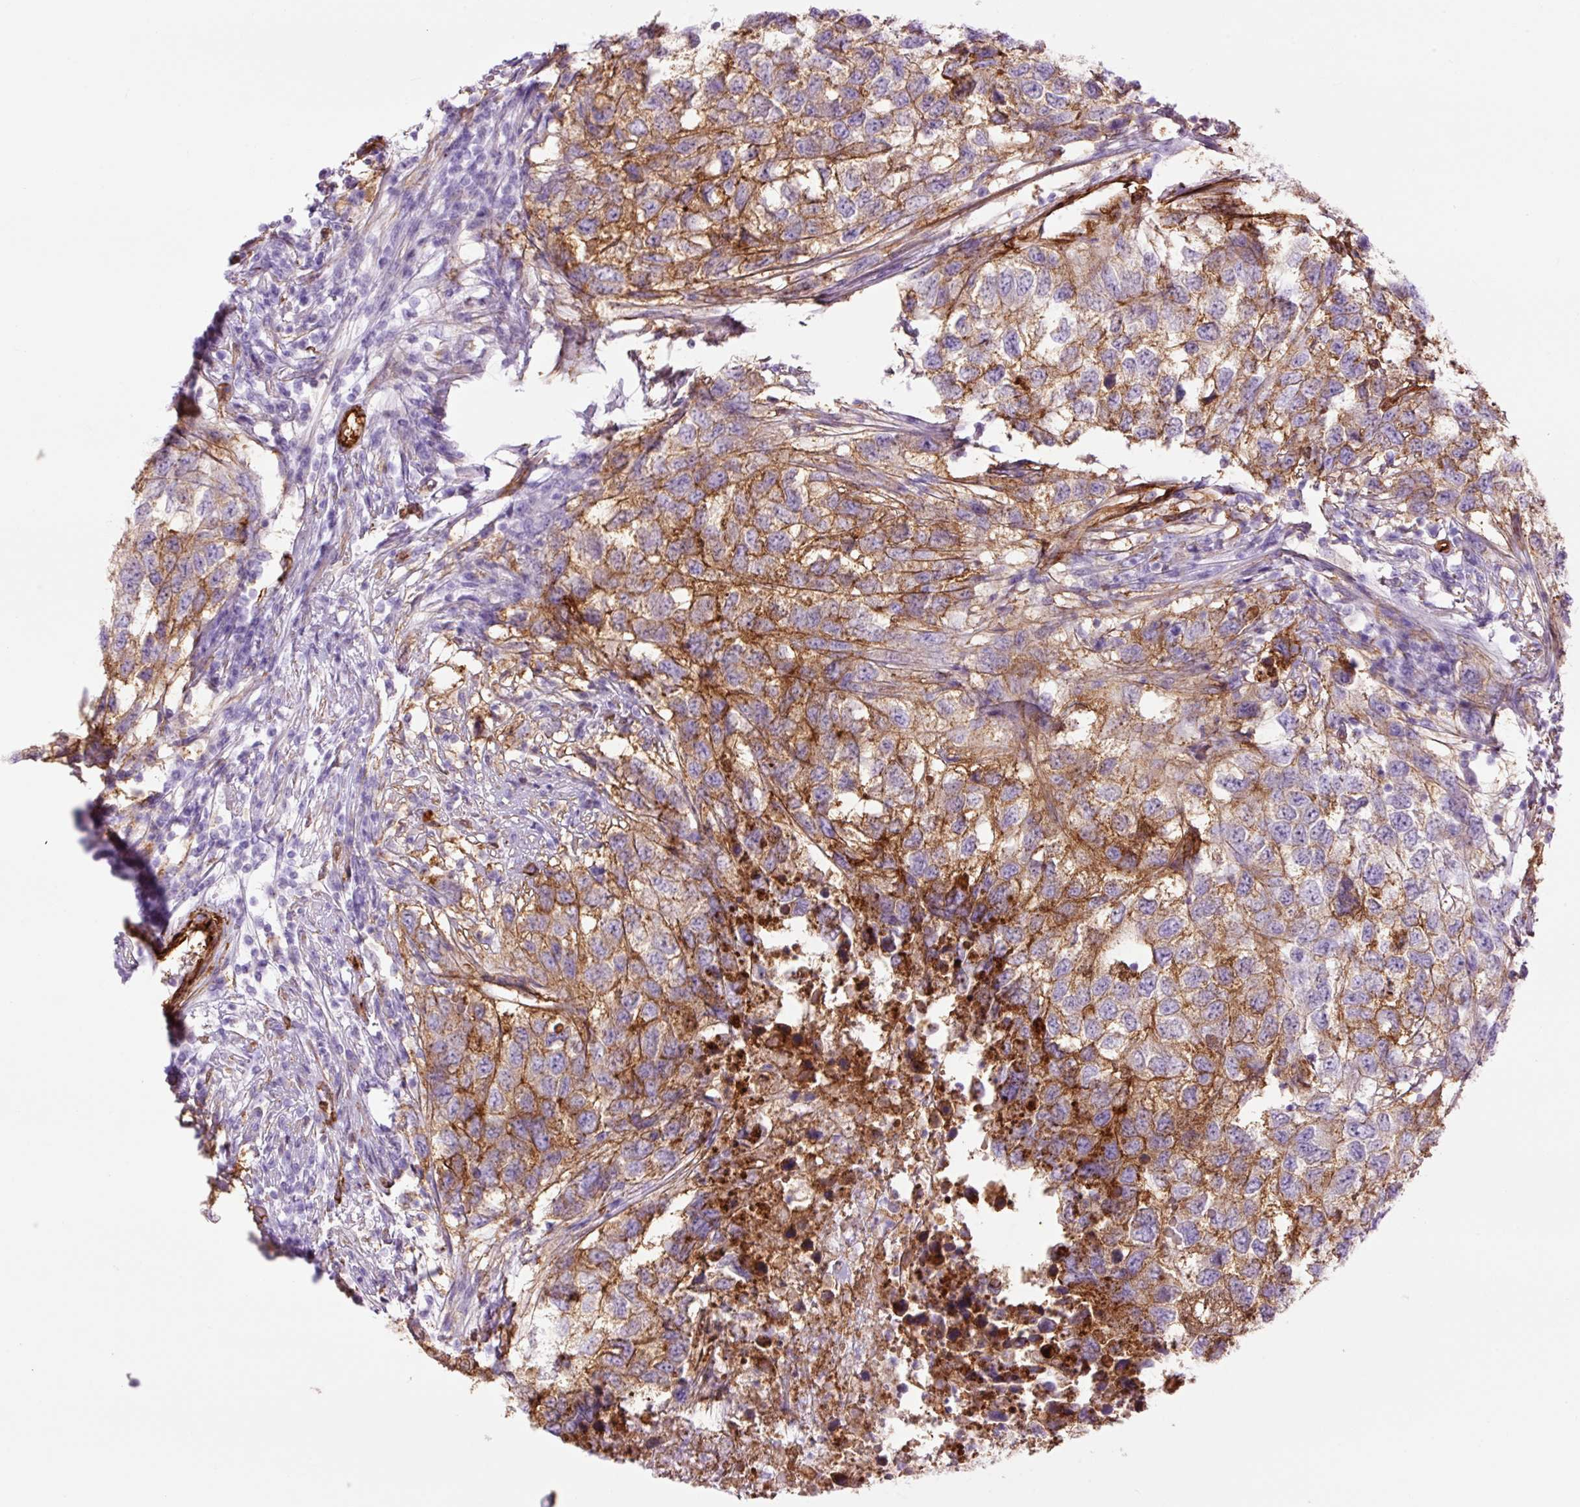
{"staining": {"intensity": "moderate", "quantity": "25%-75%", "location": "cytoplasmic/membranous"}, "tissue": "testis cancer", "cell_type": "Tumor cells", "image_type": "cancer", "snomed": [{"axis": "morphology", "description": "Carcinoma, Embryonal, NOS"}, {"axis": "topography", "description": "Testis"}], "caption": "Tumor cells exhibit medium levels of moderate cytoplasmic/membranous expression in approximately 25%-75% of cells in human testis cancer.", "gene": "CAV1", "patient": {"sex": "male", "age": 83}}